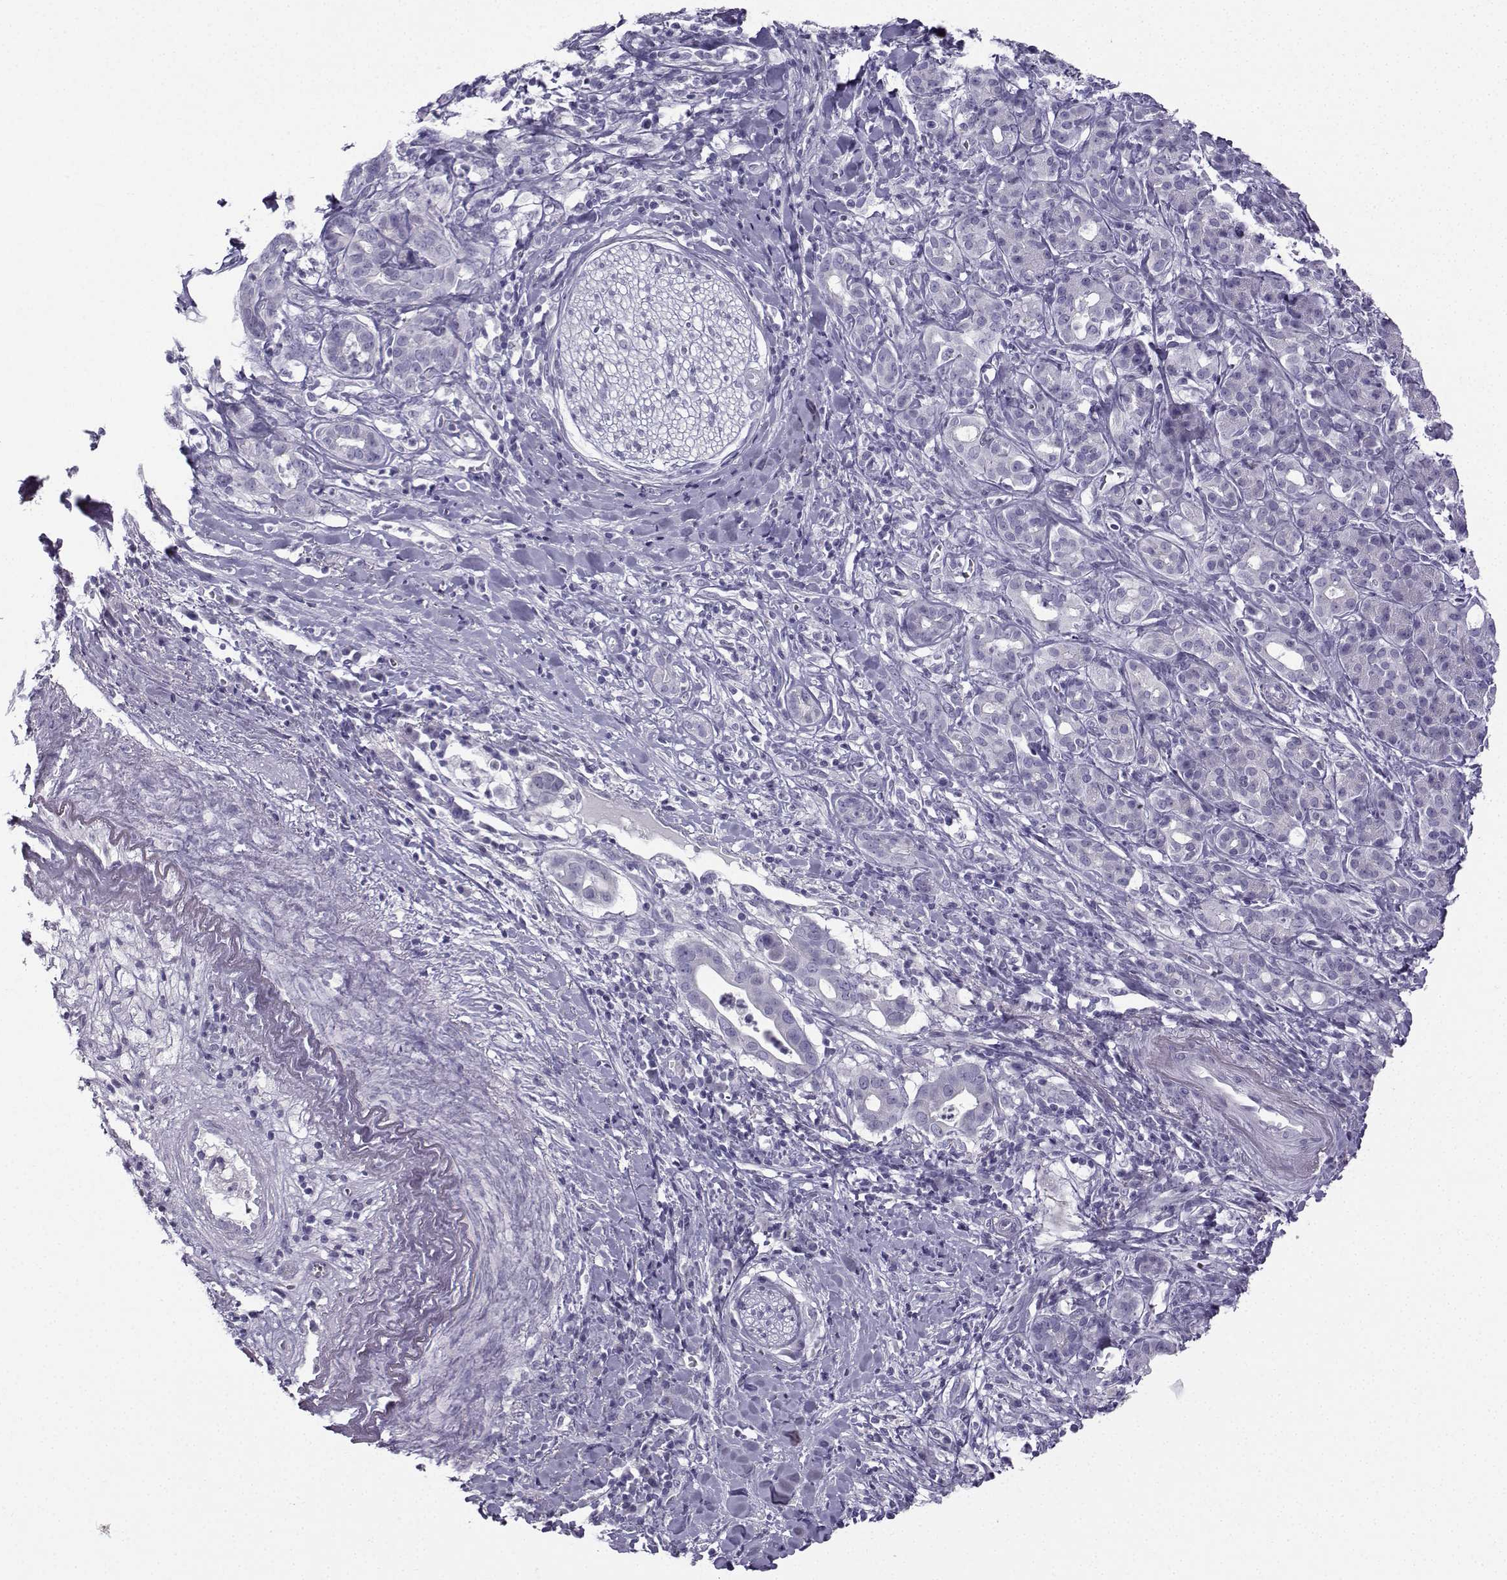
{"staining": {"intensity": "negative", "quantity": "none", "location": "none"}, "tissue": "pancreatic cancer", "cell_type": "Tumor cells", "image_type": "cancer", "snomed": [{"axis": "morphology", "description": "Adenocarcinoma, NOS"}, {"axis": "topography", "description": "Pancreas"}], "caption": "High power microscopy micrograph of an immunohistochemistry (IHC) micrograph of adenocarcinoma (pancreatic), revealing no significant staining in tumor cells.", "gene": "ZBTB8B", "patient": {"sex": "male", "age": 61}}